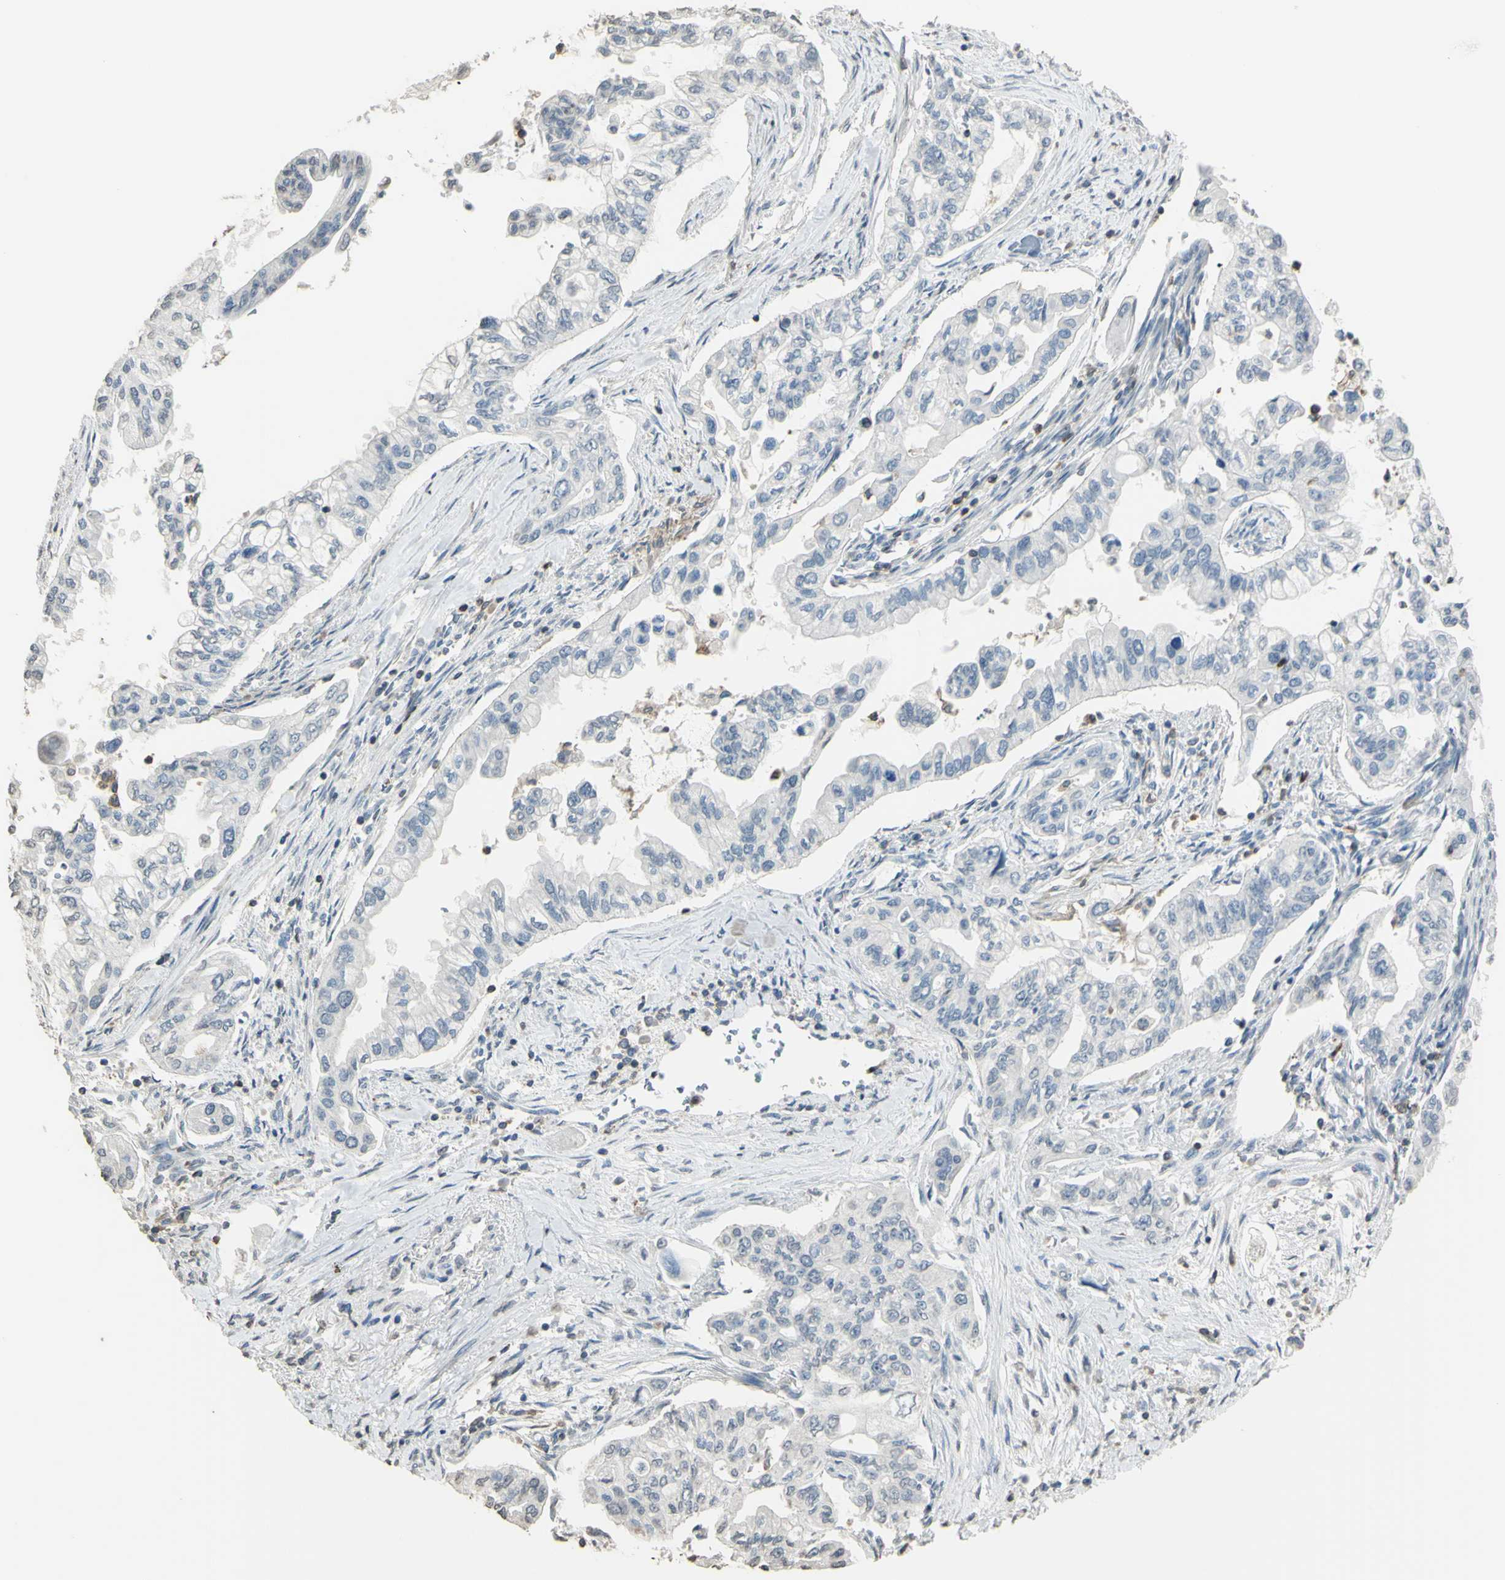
{"staining": {"intensity": "negative", "quantity": "none", "location": "none"}, "tissue": "pancreatic cancer", "cell_type": "Tumor cells", "image_type": "cancer", "snomed": [{"axis": "morphology", "description": "Normal tissue, NOS"}, {"axis": "topography", "description": "Pancreas"}], "caption": "Pancreatic cancer was stained to show a protein in brown. There is no significant positivity in tumor cells.", "gene": "PSTPIP1", "patient": {"sex": "male", "age": 42}}